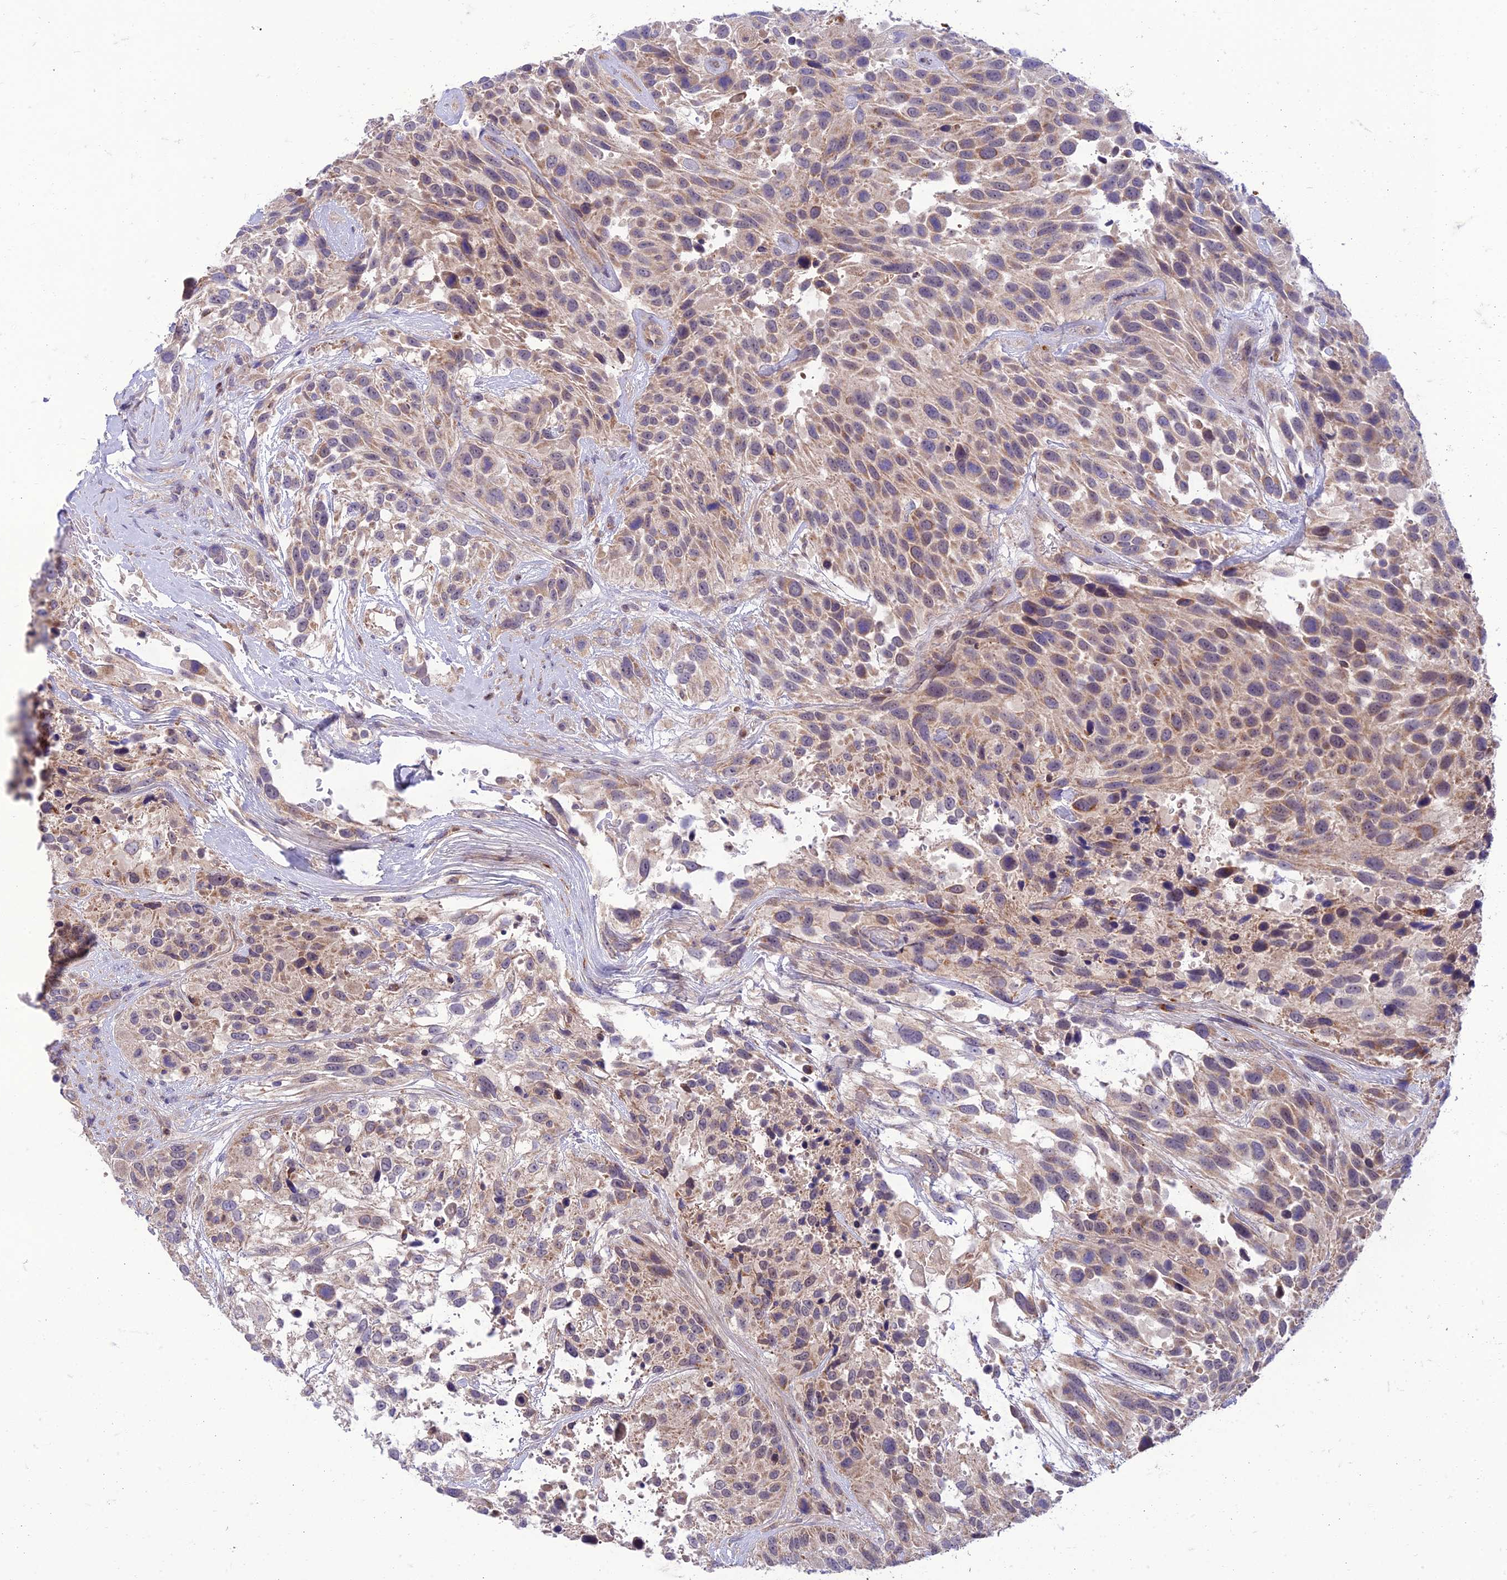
{"staining": {"intensity": "weak", "quantity": "25%-75%", "location": "cytoplasmic/membranous"}, "tissue": "urothelial cancer", "cell_type": "Tumor cells", "image_type": "cancer", "snomed": [{"axis": "morphology", "description": "Urothelial carcinoma, High grade"}, {"axis": "topography", "description": "Urinary bladder"}], "caption": "Weak cytoplasmic/membranous expression is identified in approximately 25%-75% of tumor cells in urothelial carcinoma (high-grade). (brown staining indicates protein expression, while blue staining denotes nuclei).", "gene": "IRAK3", "patient": {"sex": "female", "age": 70}}